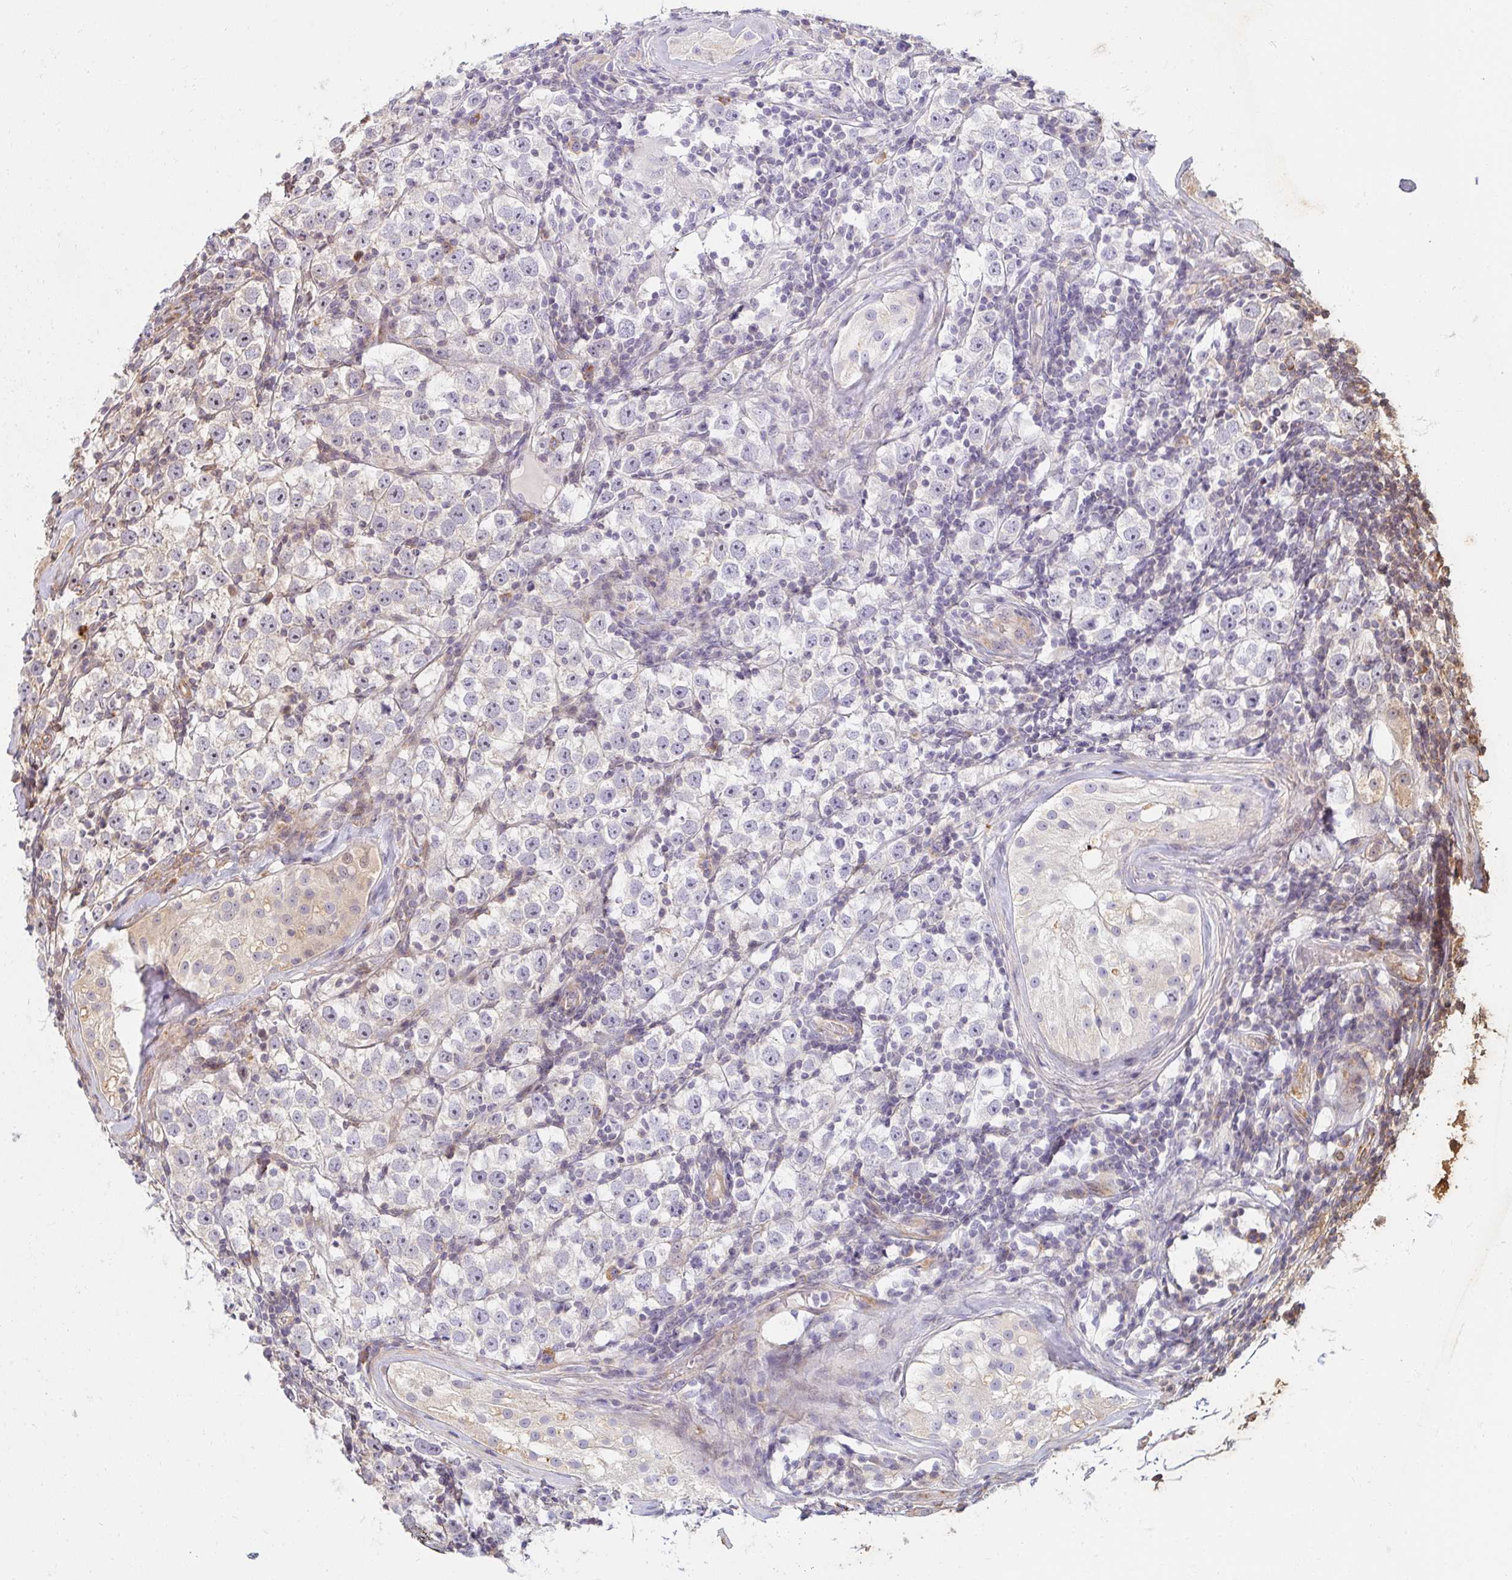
{"staining": {"intensity": "negative", "quantity": "none", "location": "none"}, "tissue": "urothelial cancer", "cell_type": "Tumor cells", "image_type": "cancer", "snomed": [{"axis": "morphology", "description": "Normal tissue, NOS"}, {"axis": "morphology", "description": "Urothelial carcinoma, High grade"}, {"axis": "morphology", "description": "Seminoma, NOS"}, {"axis": "morphology", "description": "Carcinoma, Embryonal, NOS"}, {"axis": "topography", "description": "Urinary bladder"}, {"axis": "topography", "description": "Testis"}], "caption": "High power microscopy histopathology image of an immunohistochemistry histopathology image of seminoma, revealing no significant expression in tumor cells. (Stains: DAB (3,3'-diaminobenzidine) immunohistochemistry (IHC) with hematoxylin counter stain, Microscopy: brightfield microscopy at high magnification).", "gene": "BTF3", "patient": {"sex": "male", "age": 41}}